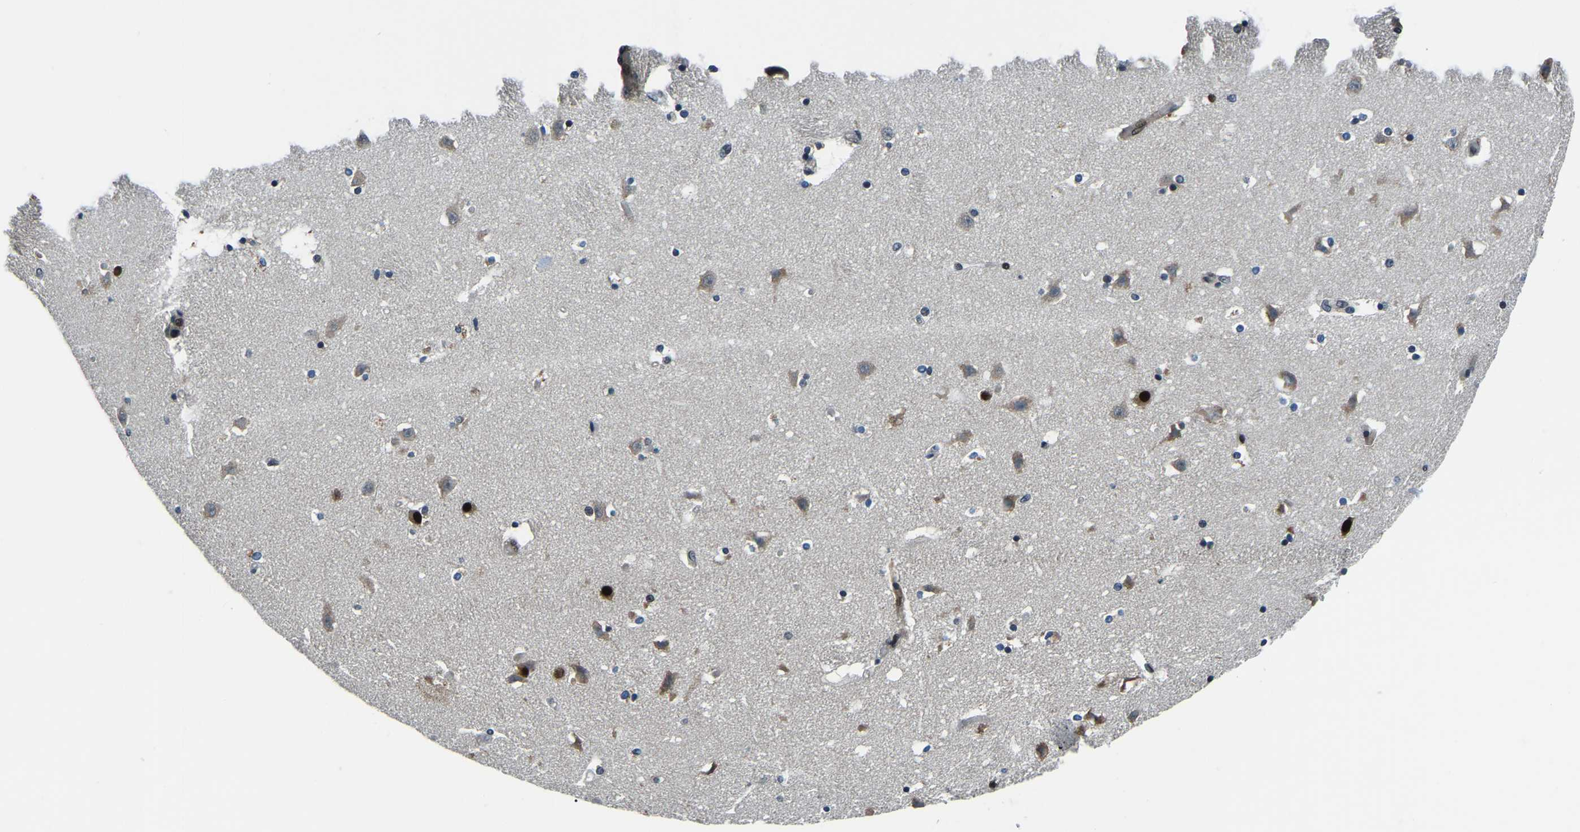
{"staining": {"intensity": "moderate", "quantity": "25%-75%", "location": "nuclear"}, "tissue": "caudate", "cell_type": "Glial cells", "image_type": "normal", "snomed": [{"axis": "morphology", "description": "Normal tissue, NOS"}, {"axis": "topography", "description": "Lateral ventricle wall"}], "caption": "Brown immunohistochemical staining in unremarkable human caudate reveals moderate nuclear positivity in about 25%-75% of glial cells.", "gene": "ING2", "patient": {"sex": "male", "age": 45}}